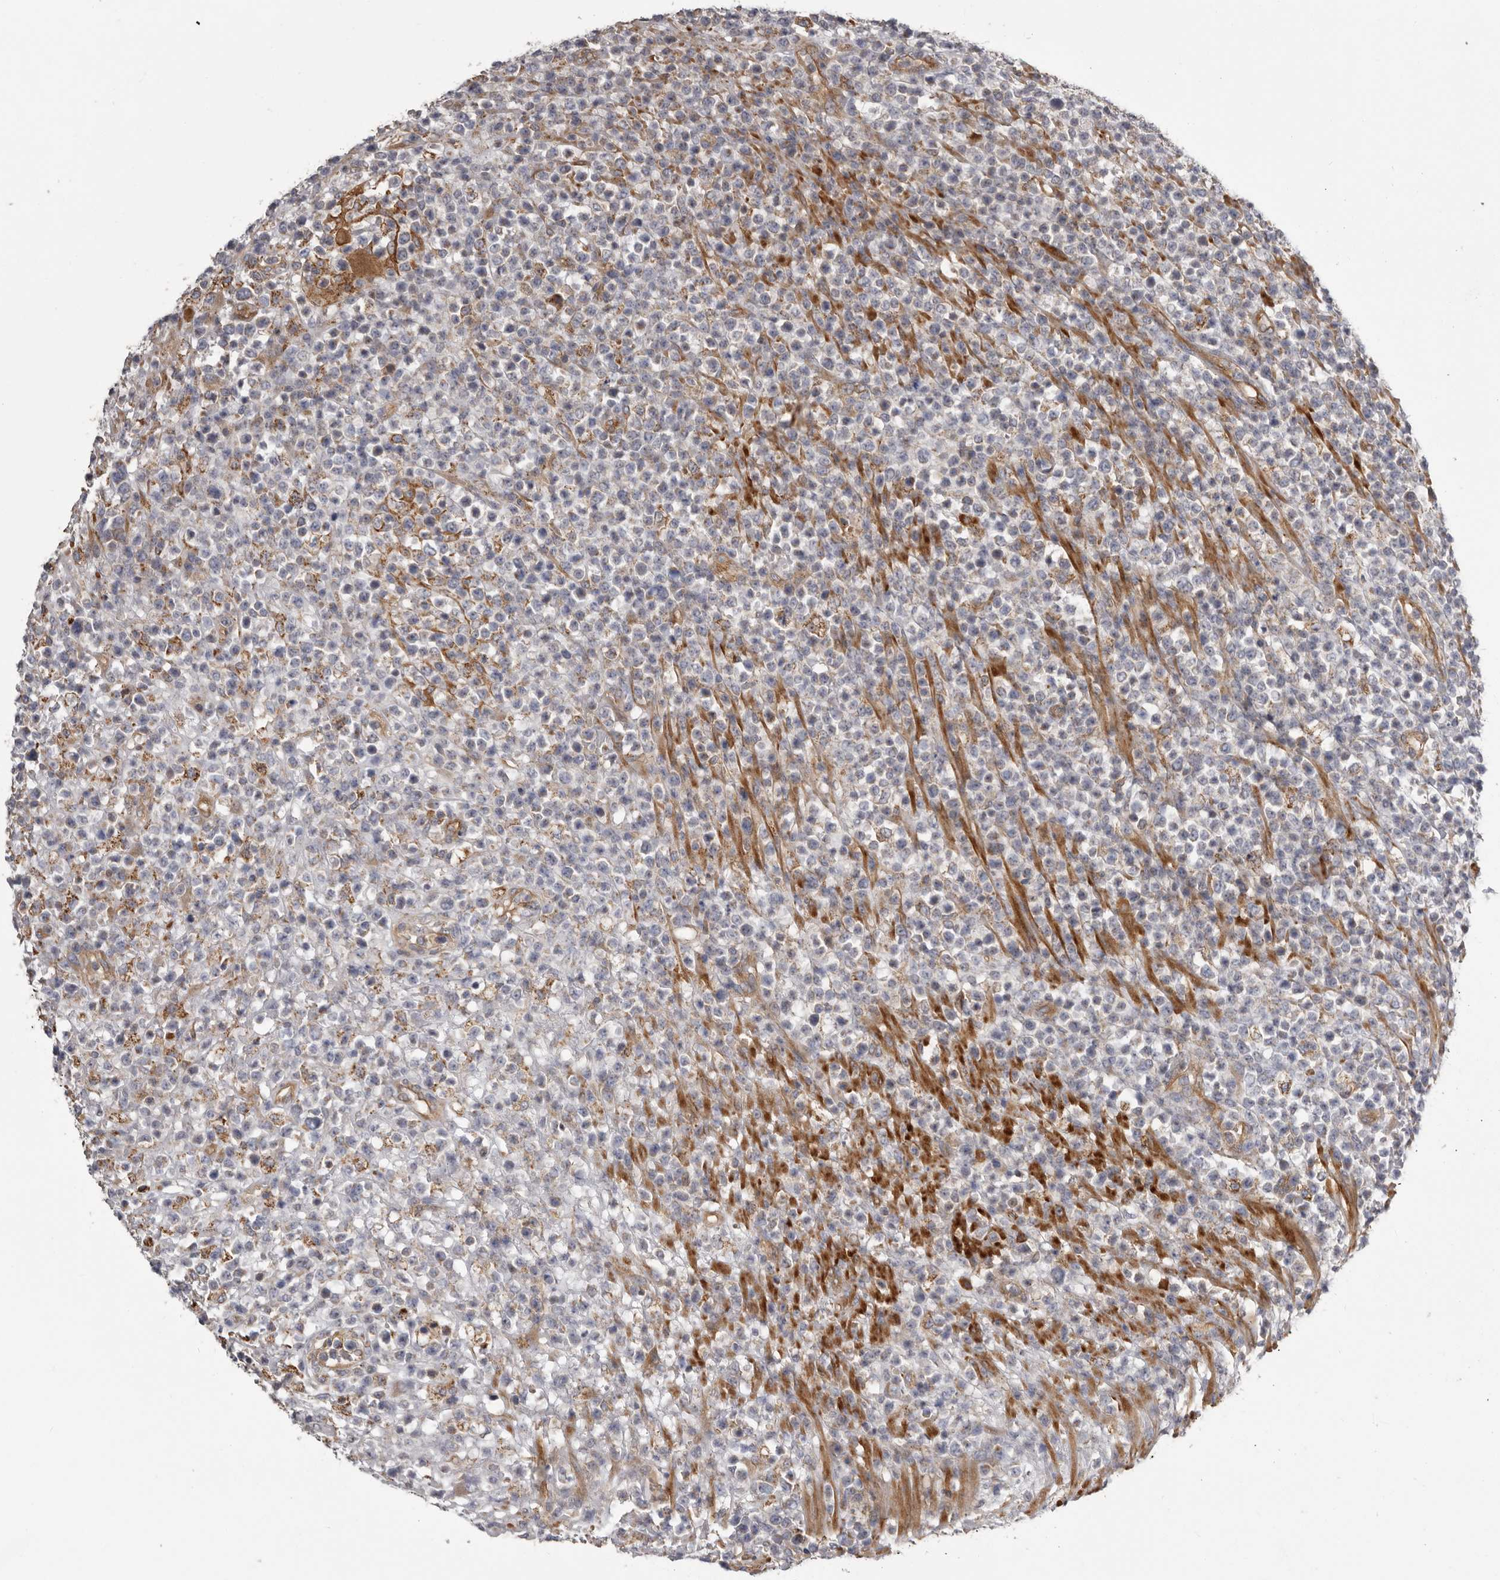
{"staining": {"intensity": "negative", "quantity": "none", "location": "none"}, "tissue": "lymphoma", "cell_type": "Tumor cells", "image_type": "cancer", "snomed": [{"axis": "morphology", "description": "Malignant lymphoma, non-Hodgkin's type, High grade"}, {"axis": "topography", "description": "Colon"}], "caption": "Tumor cells show no significant protein staining in lymphoma. (Brightfield microscopy of DAB IHC at high magnification).", "gene": "ENAH", "patient": {"sex": "female", "age": 53}}